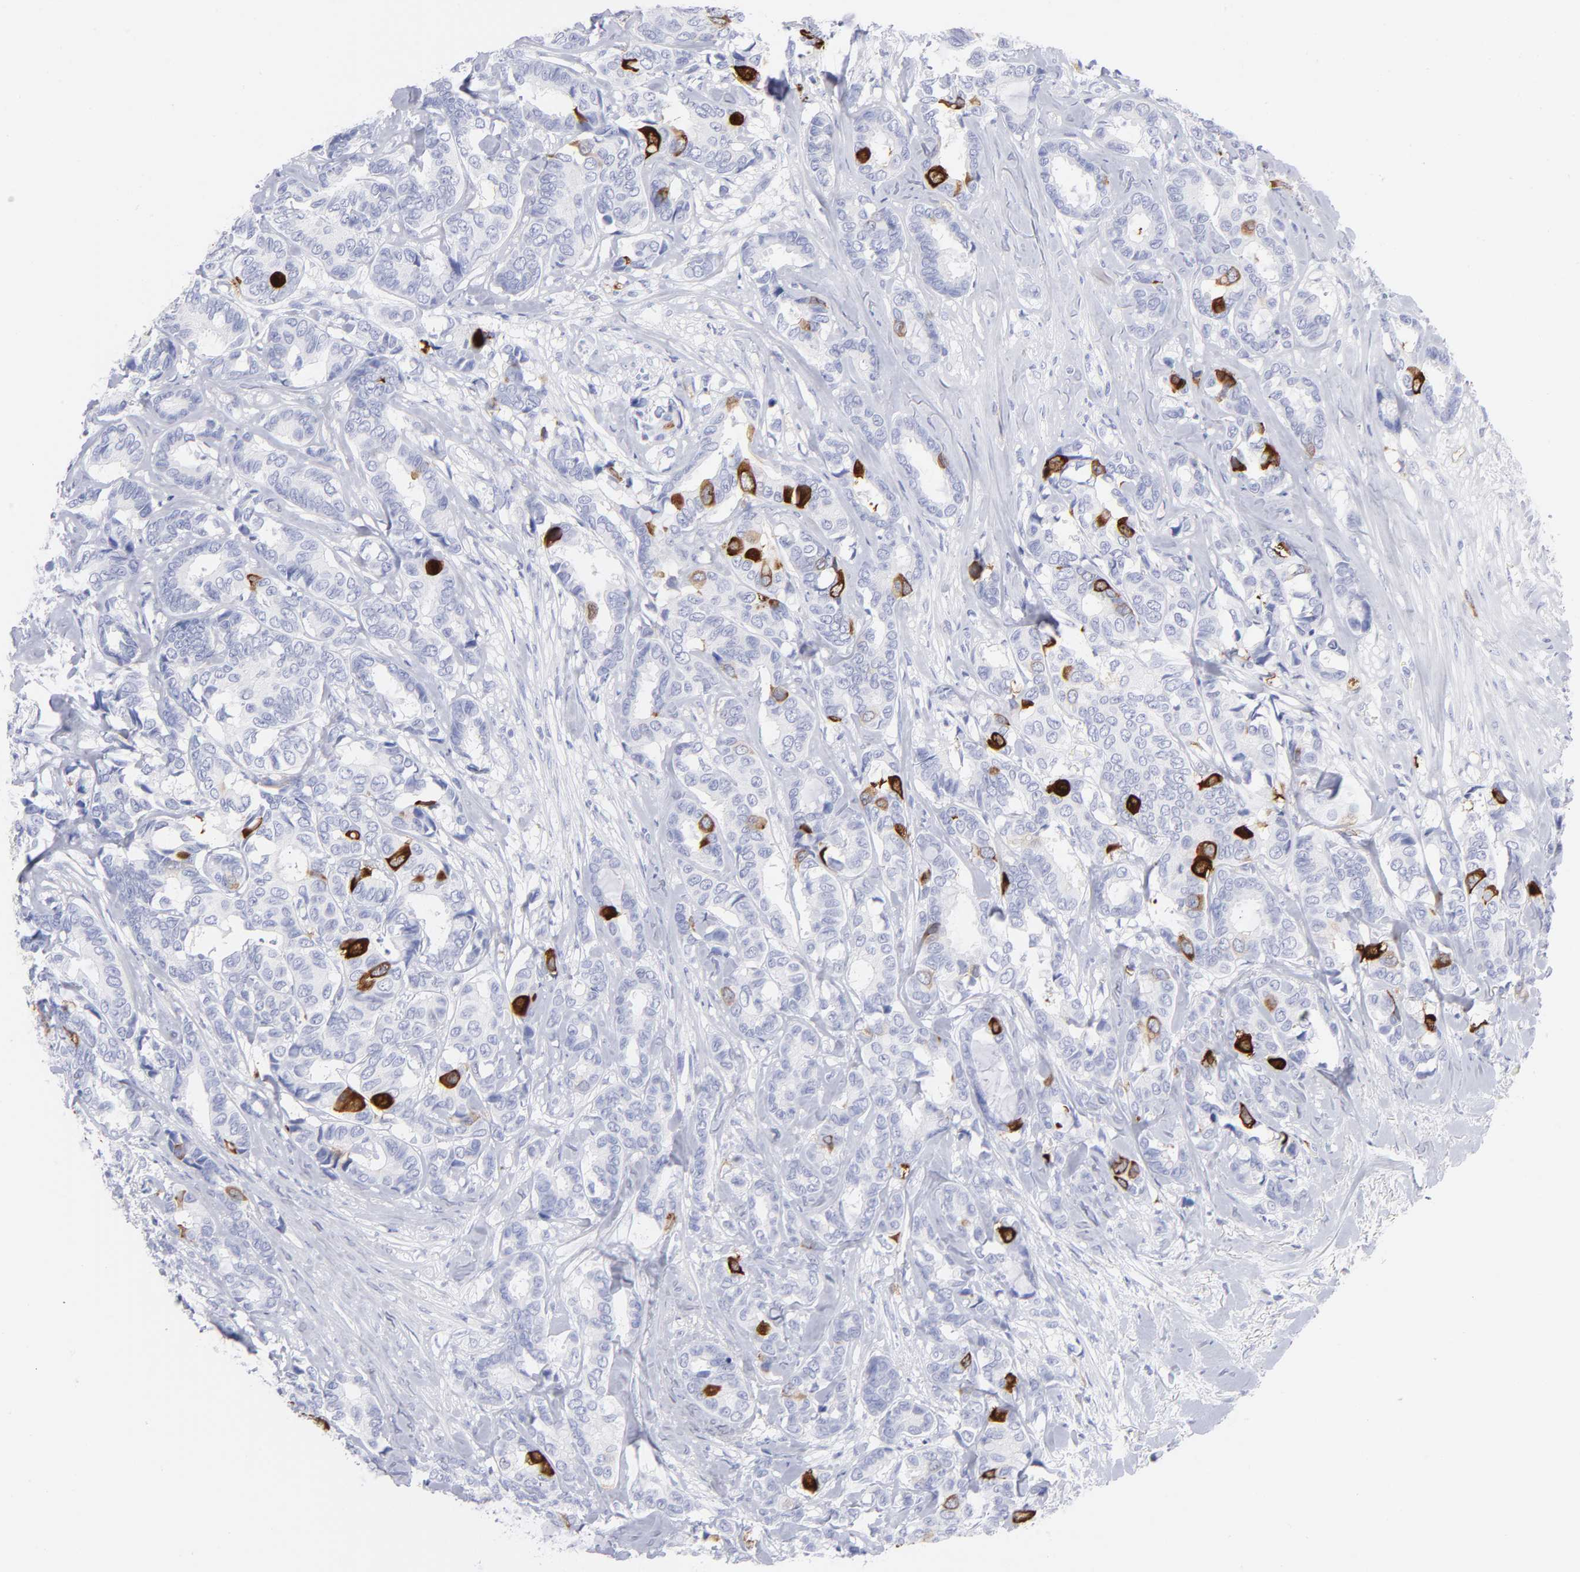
{"staining": {"intensity": "moderate", "quantity": "<25%", "location": "cytoplasmic/membranous"}, "tissue": "breast cancer", "cell_type": "Tumor cells", "image_type": "cancer", "snomed": [{"axis": "morphology", "description": "Duct carcinoma"}, {"axis": "topography", "description": "Breast"}], "caption": "Protein staining by immunohistochemistry (IHC) demonstrates moderate cytoplasmic/membranous staining in approximately <25% of tumor cells in breast invasive ductal carcinoma.", "gene": "CCNB1", "patient": {"sex": "female", "age": 87}}